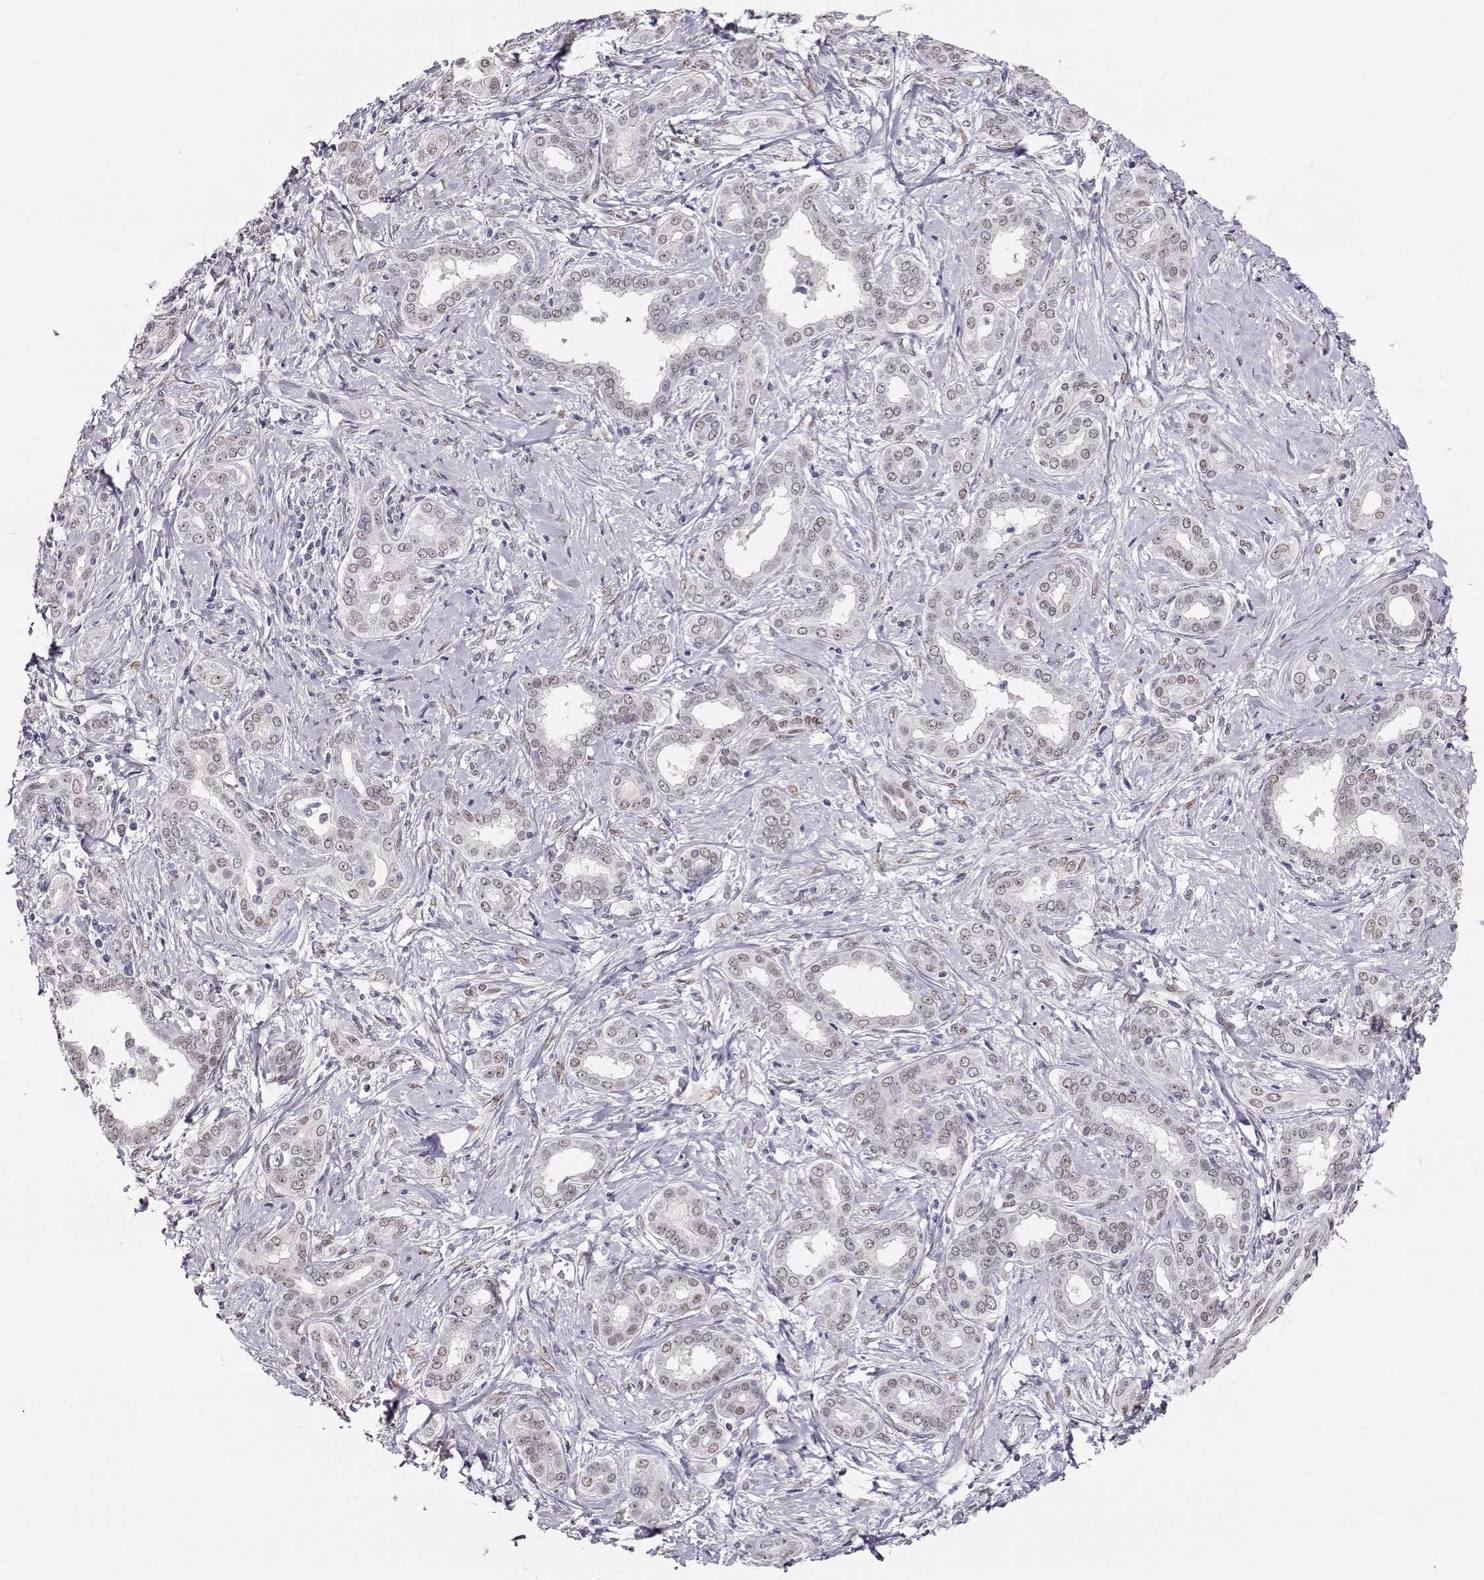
{"staining": {"intensity": "negative", "quantity": "none", "location": "none"}, "tissue": "liver cancer", "cell_type": "Tumor cells", "image_type": "cancer", "snomed": [{"axis": "morphology", "description": "Cholangiocarcinoma"}, {"axis": "topography", "description": "Liver"}], "caption": "Immunohistochemistry (IHC) photomicrograph of liver cancer stained for a protein (brown), which demonstrates no staining in tumor cells.", "gene": "POLI", "patient": {"sex": "female", "age": 47}}